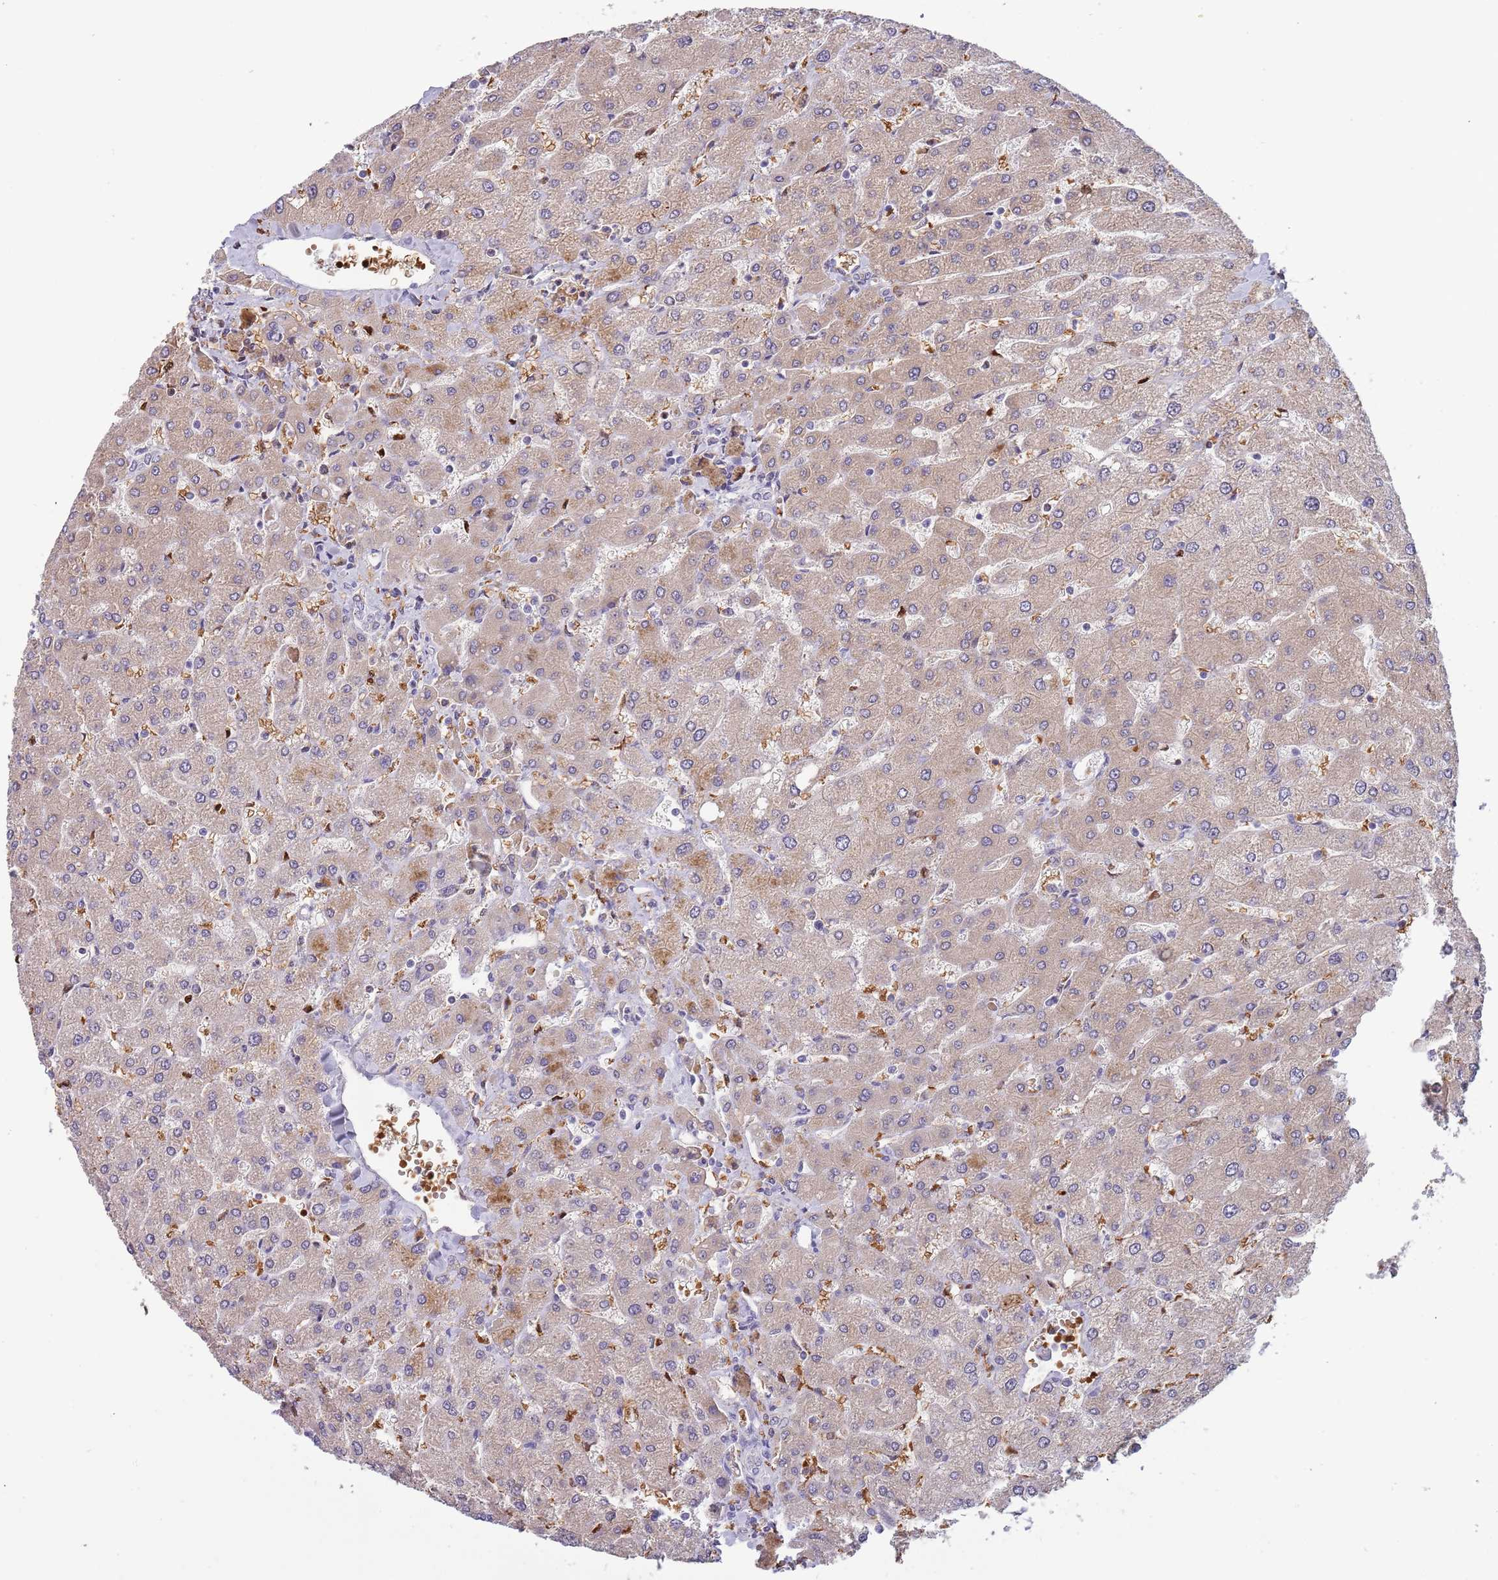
{"staining": {"intensity": "negative", "quantity": "none", "location": "none"}, "tissue": "liver", "cell_type": "Cholangiocytes", "image_type": "normal", "snomed": [{"axis": "morphology", "description": "Normal tissue, NOS"}, {"axis": "topography", "description": "Liver"}], "caption": "Cholangiocytes are negative for brown protein staining in unremarkable liver. The staining was performed using DAB to visualize the protein expression in brown, while the nuclei were stained in blue with hematoxylin (Magnification: 20x).", "gene": "LYPD6B", "patient": {"sex": "male", "age": 55}}